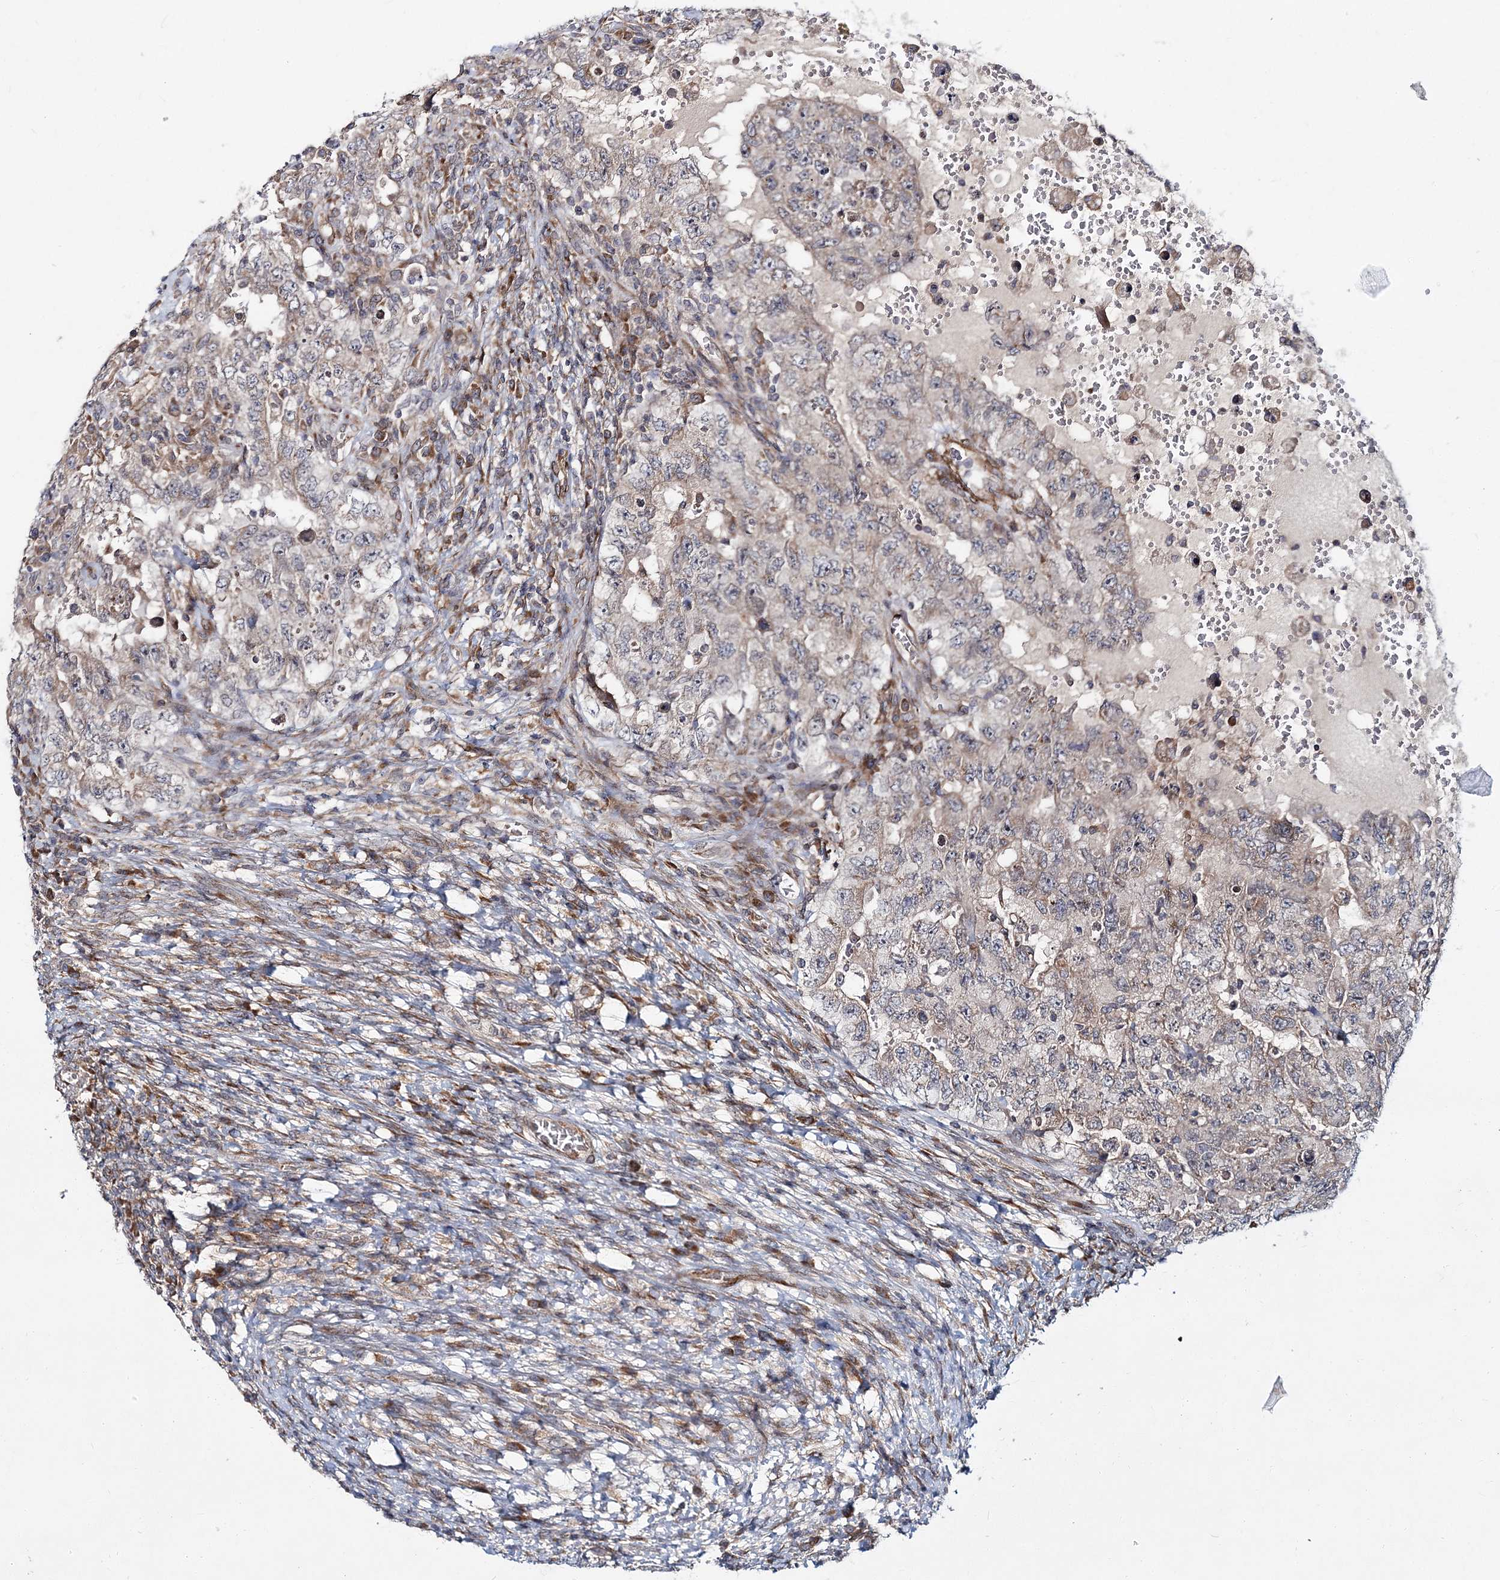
{"staining": {"intensity": "negative", "quantity": "none", "location": "none"}, "tissue": "testis cancer", "cell_type": "Tumor cells", "image_type": "cancer", "snomed": [{"axis": "morphology", "description": "Carcinoma, Embryonal, NOS"}, {"axis": "topography", "description": "Testis"}], "caption": "DAB immunohistochemical staining of testis embryonal carcinoma shows no significant staining in tumor cells.", "gene": "NBAS", "patient": {"sex": "male", "age": 26}}